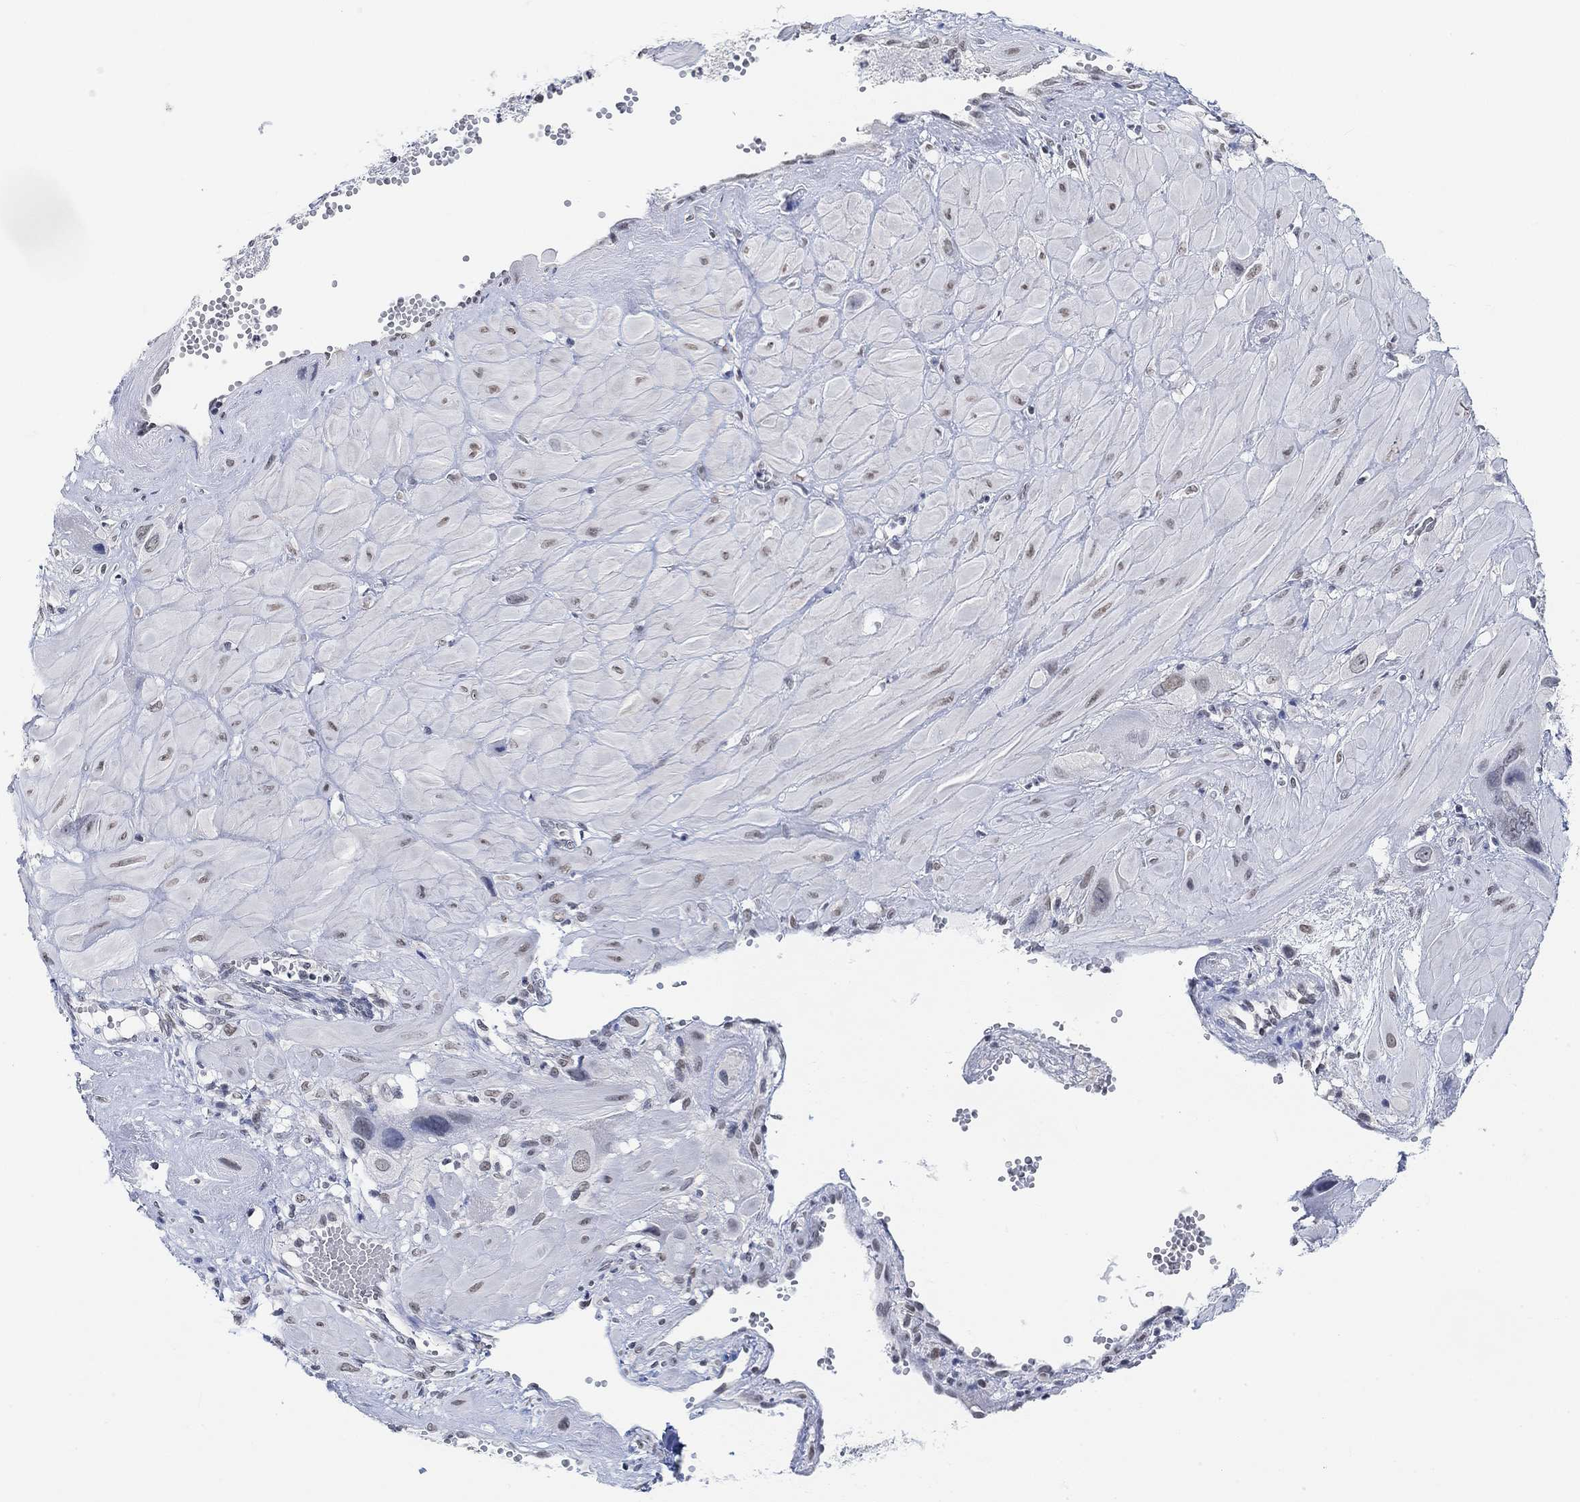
{"staining": {"intensity": "negative", "quantity": "none", "location": "none"}, "tissue": "cervical cancer", "cell_type": "Tumor cells", "image_type": "cancer", "snomed": [{"axis": "morphology", "description": "Squamous cell carcinoma, NOS"}, {"axis": "topography", "description": "Cervix"}], "caption": "Immunohistochemistry (IHC) histopathology image of neoplastic tissue: cervical squamous cell carcinoma stained with DAB (3,3'-diaminobenzidine) reveals no significant protein staining in tumor cells.", "gene": "PURG", "patient": {"sex": "female", "age": 34}}